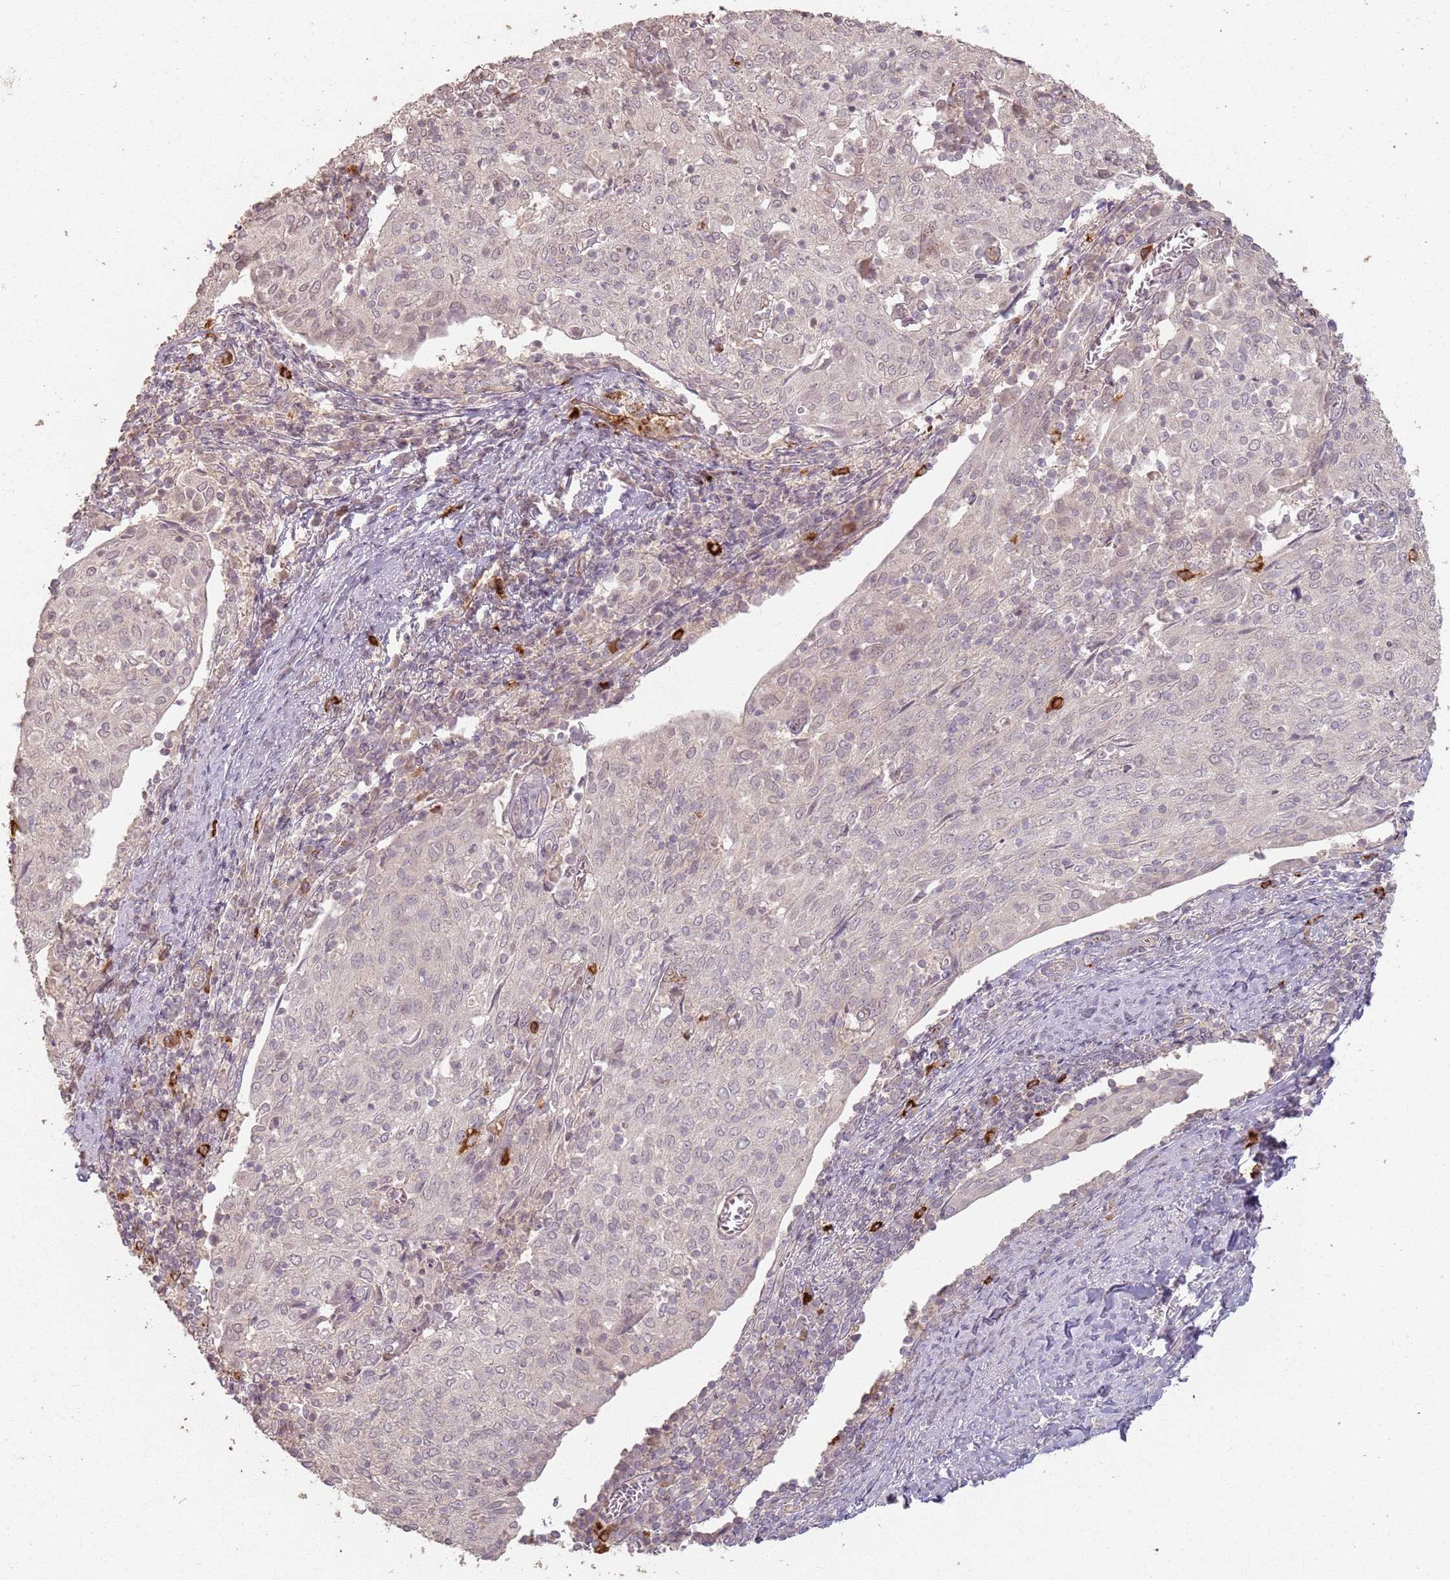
{"staining": {"intensity": "negative", "quantity": "none", "location": "none"}, "tissue": "cervical cancer", "cell_type": "Tumor cells", "image_type": "cancer", "snomed": [{"axis": "morphology", "description": "Squamous cell carcinoma, NOS"}, {"axis": "topography", "description": "Cervix"}], "caption": "A high-resolution photomicrograph shows immunohistochemistry (IHC) staining of cervical squamous cell carcinoma, which reveals no significant expression in tumor cells. (Stains: DAB (3,3'-diaminobenzidine) IHC with hematoxylin counter stain, Microscopy: brightfield microscopy at high magnification).", "gene": "CCDC168", "patient": {"sex": "female", "age": 52}}